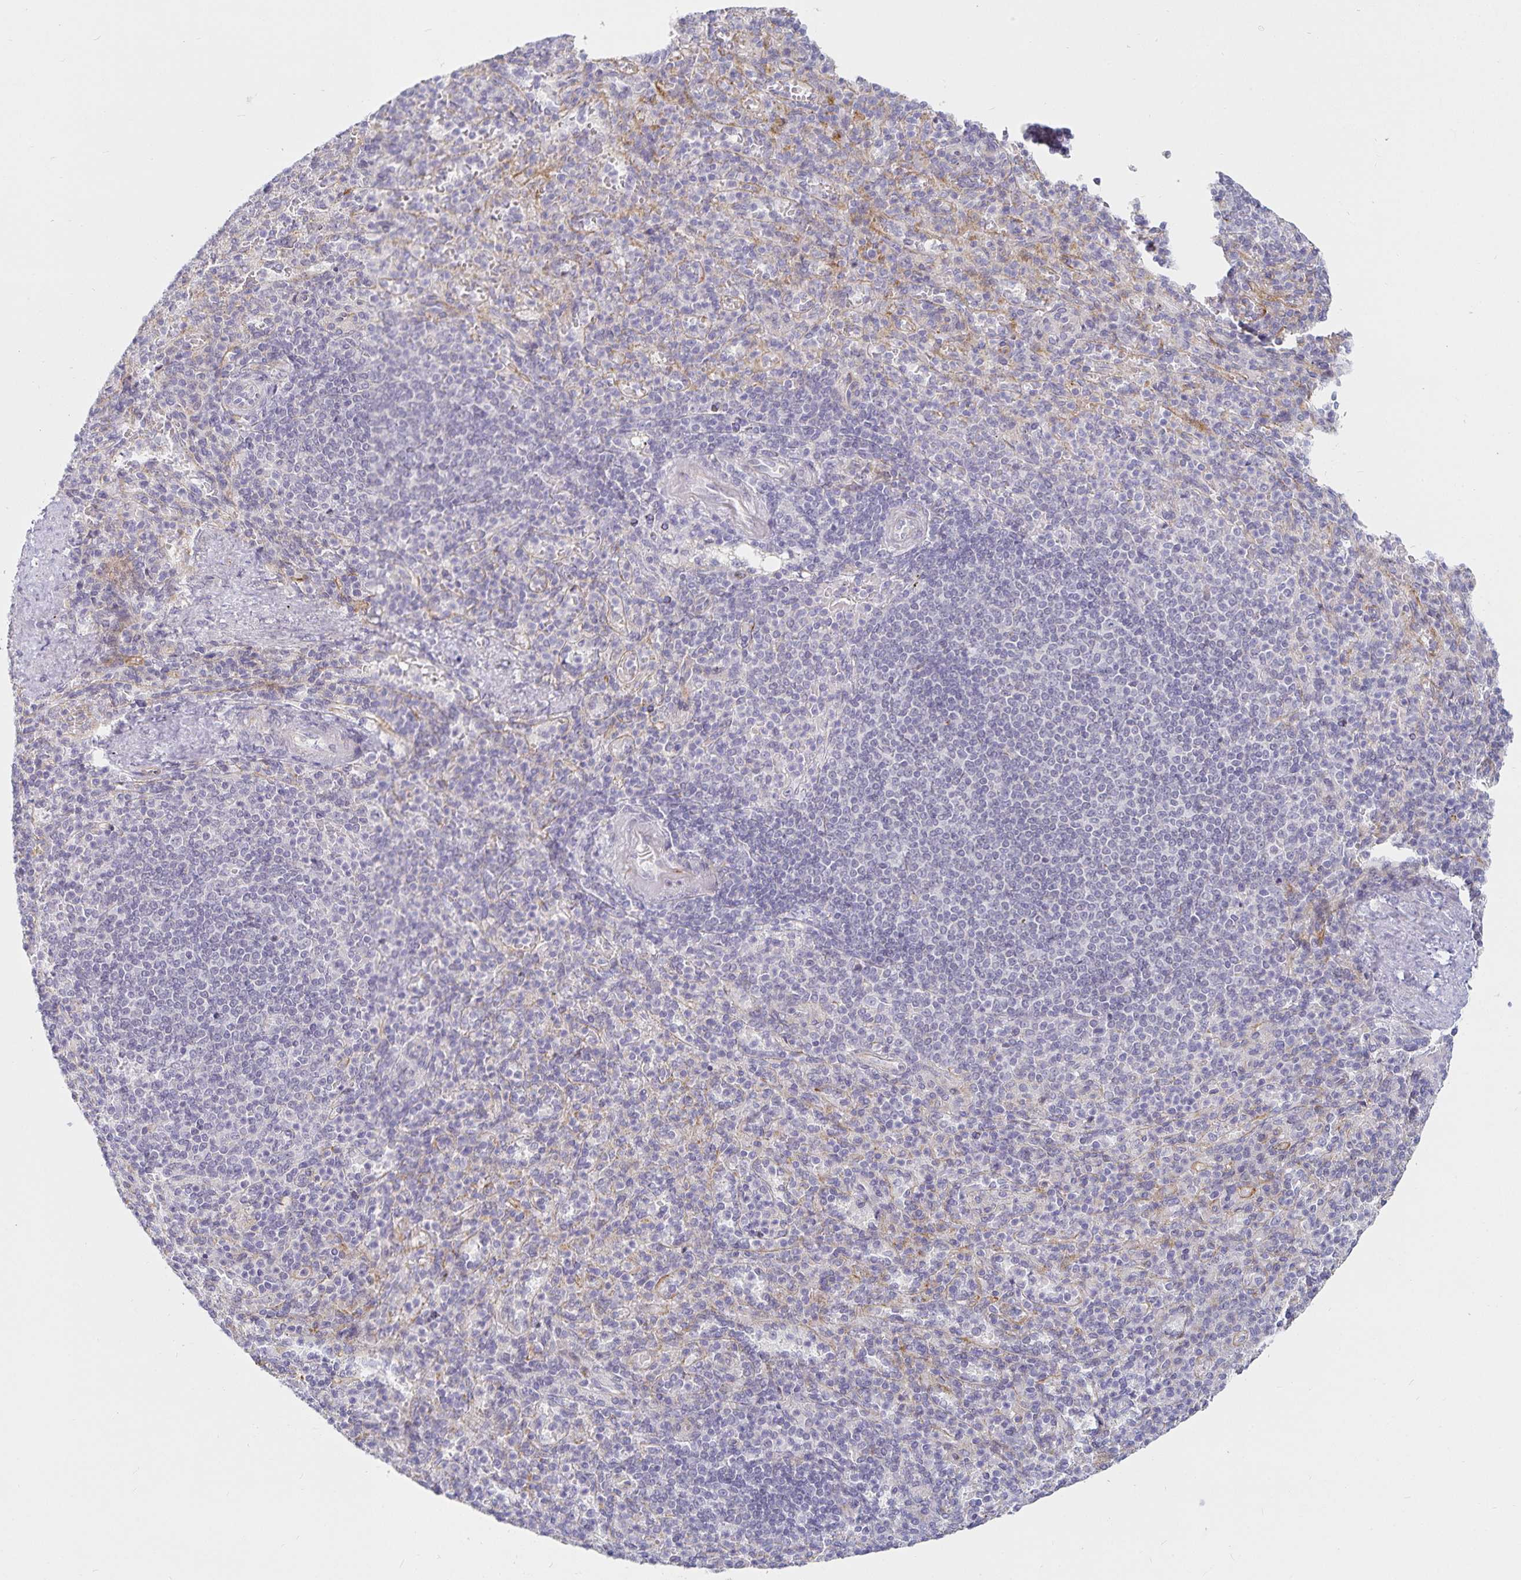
{"staining": {"intensity": "negative", "quantity": "none", "location": "none"}, "tissue": "spleen", "cell_type": "Cells in red pulp", "image_type": "normal", "snomed": [{"axis": "morphology", "description": "Normal tissue, NOS"}, {"axis": "topography", "description": "Spleen"}], "caption": "Histopathology image shows no protein expression in cells in red pulp of normal spleen.", "gene": "S100G", "patient": {"sex": "female", "age": 74}}